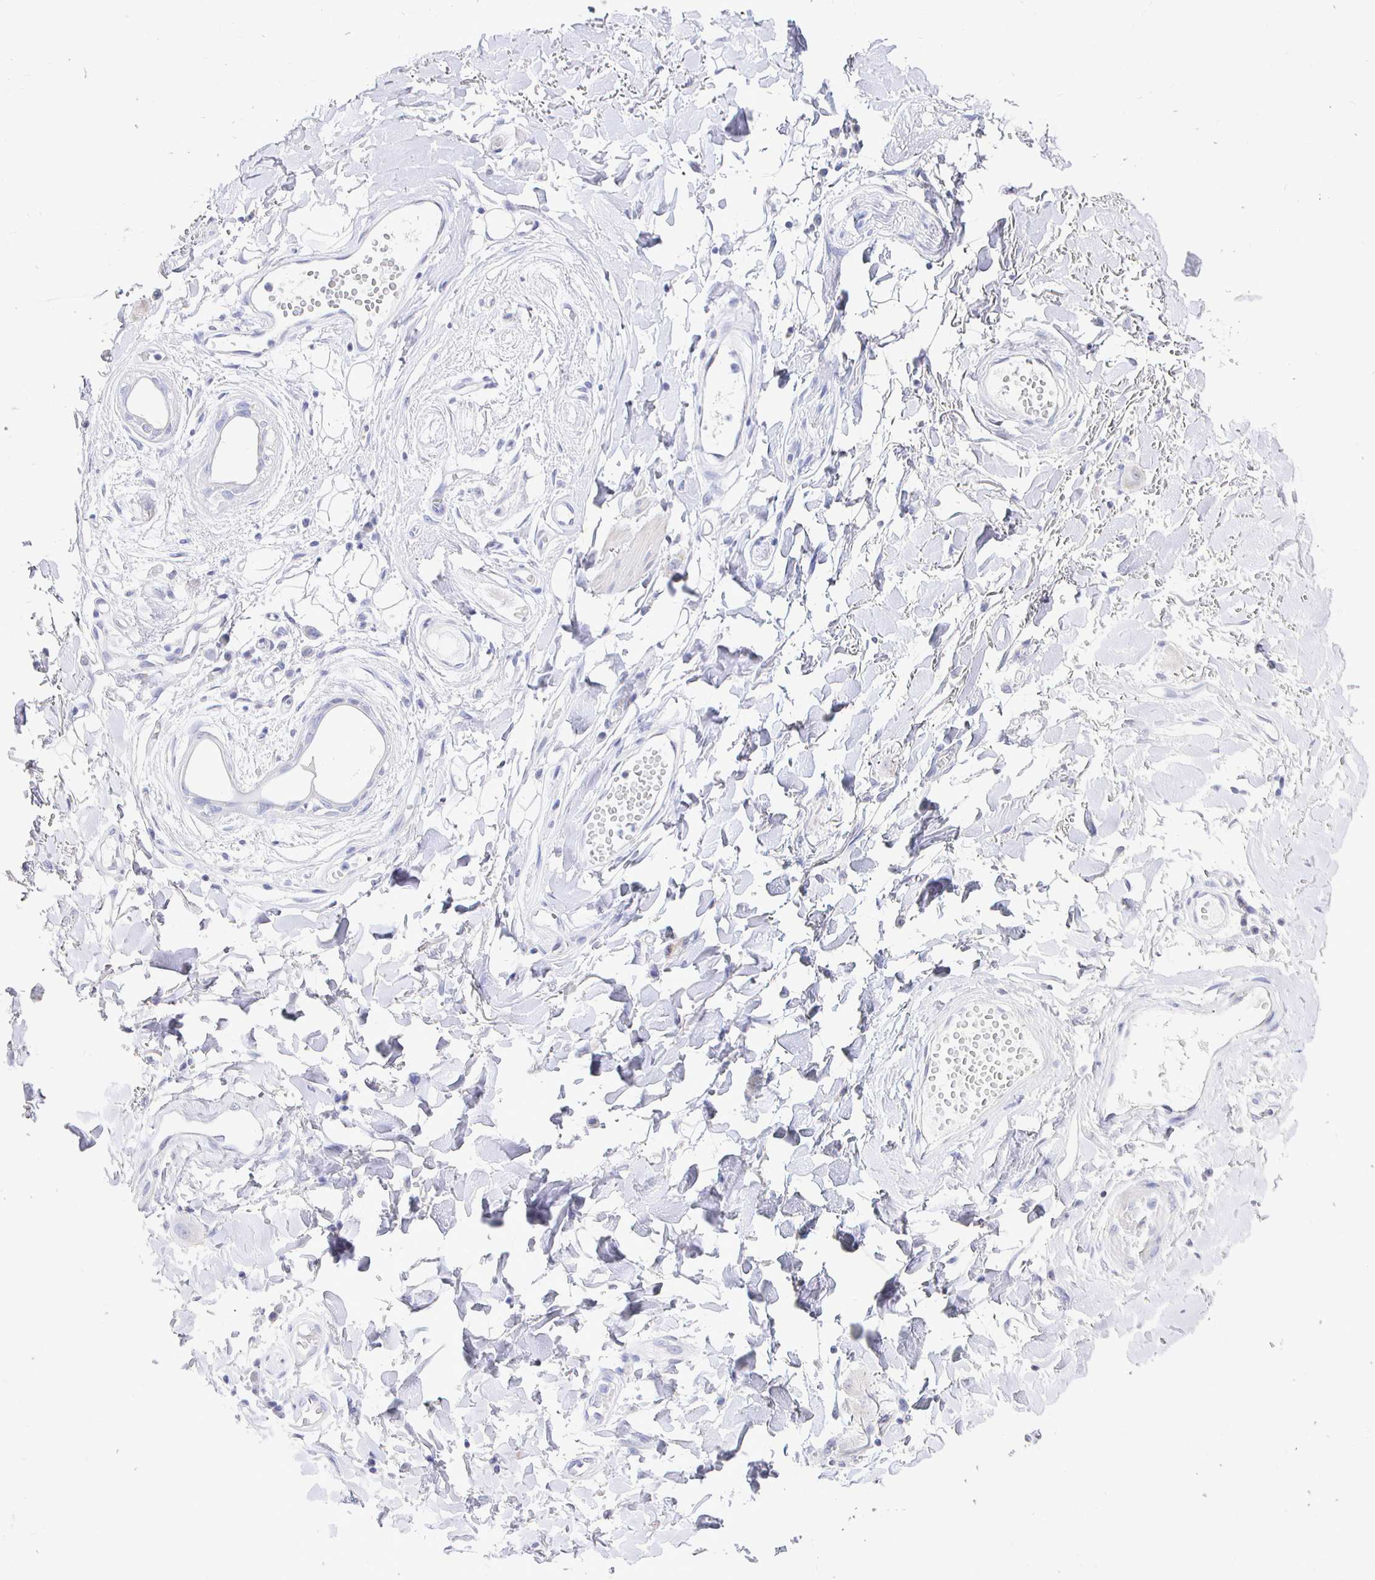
{"staining": {"intensity": "negative", "quantity": "none", "location": "none"}, "tissue": "adipose tissue", "cell_type": "Adipocytes", "image_type": "normal", "snomed": [{"axis": "morphology", "description": "Normal tissue, NOS"}, {"axis": "topography", "description": "Anal"}, {"axis": "topography", "description": "Peripheral nerve tissue"}], "caption": "Immunohistochemistry of normal human adipose tissue exhibits no staining in adipocytes.", "gene": "CR2", "patient": {"sex": "male", "age": 78}}